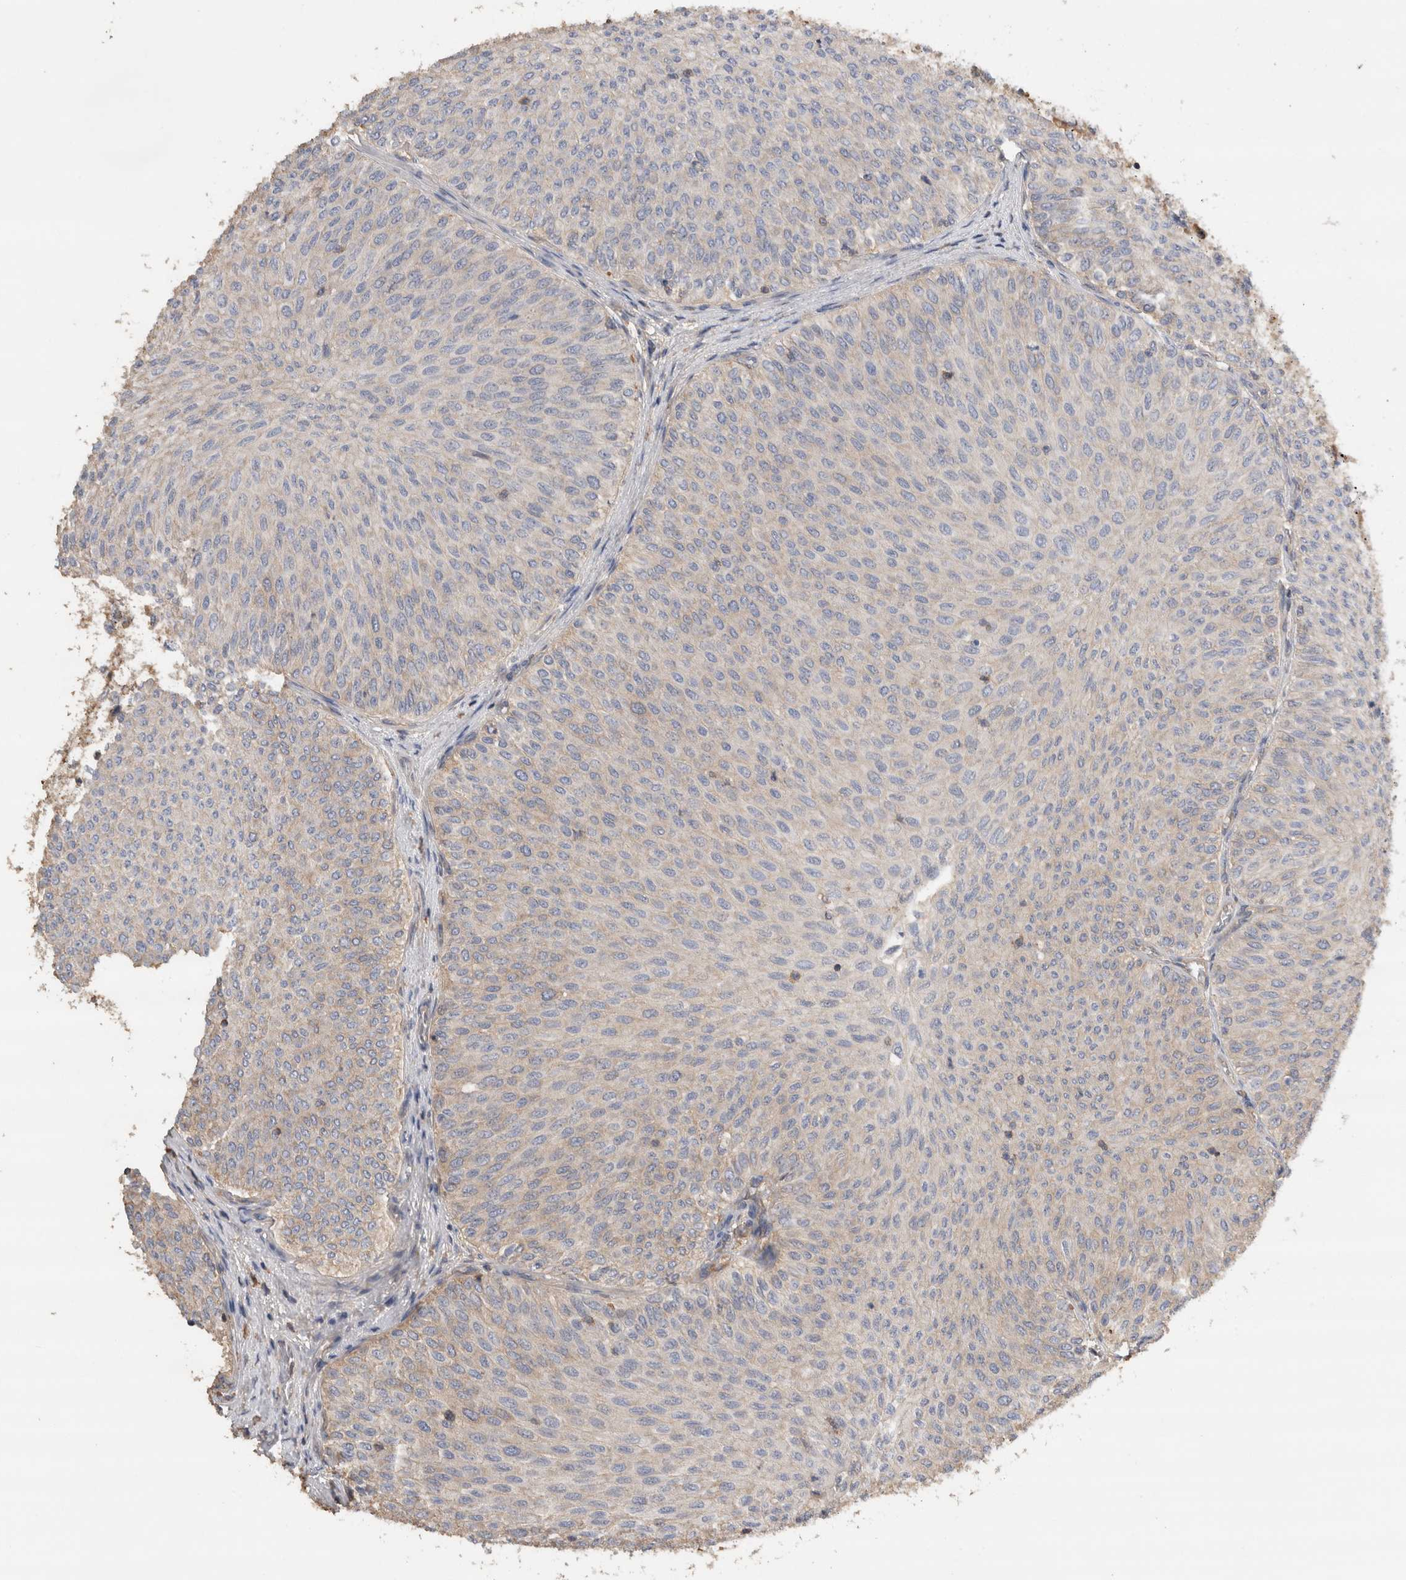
{"staining": {"intensity": "negative", "quantity": "none", "location": "none"}, "tissue": "urothelial cancer", "cell_type": "Tumor cells", "image_type": "cancer", "snomed": [{"axis": "morphology", "description": "Urothelial carcinoma, Low grade"}, {"axis": "topography", "description": "Urinary bladder"}], "caption": "Human low-grade urothelial carcinoma stained for a protein using immunohistochemistry (IHC) reveals no positivity in tumor cells.", "gene": "EIF4G3", "patient": {"sex": "male", "age": 78}}